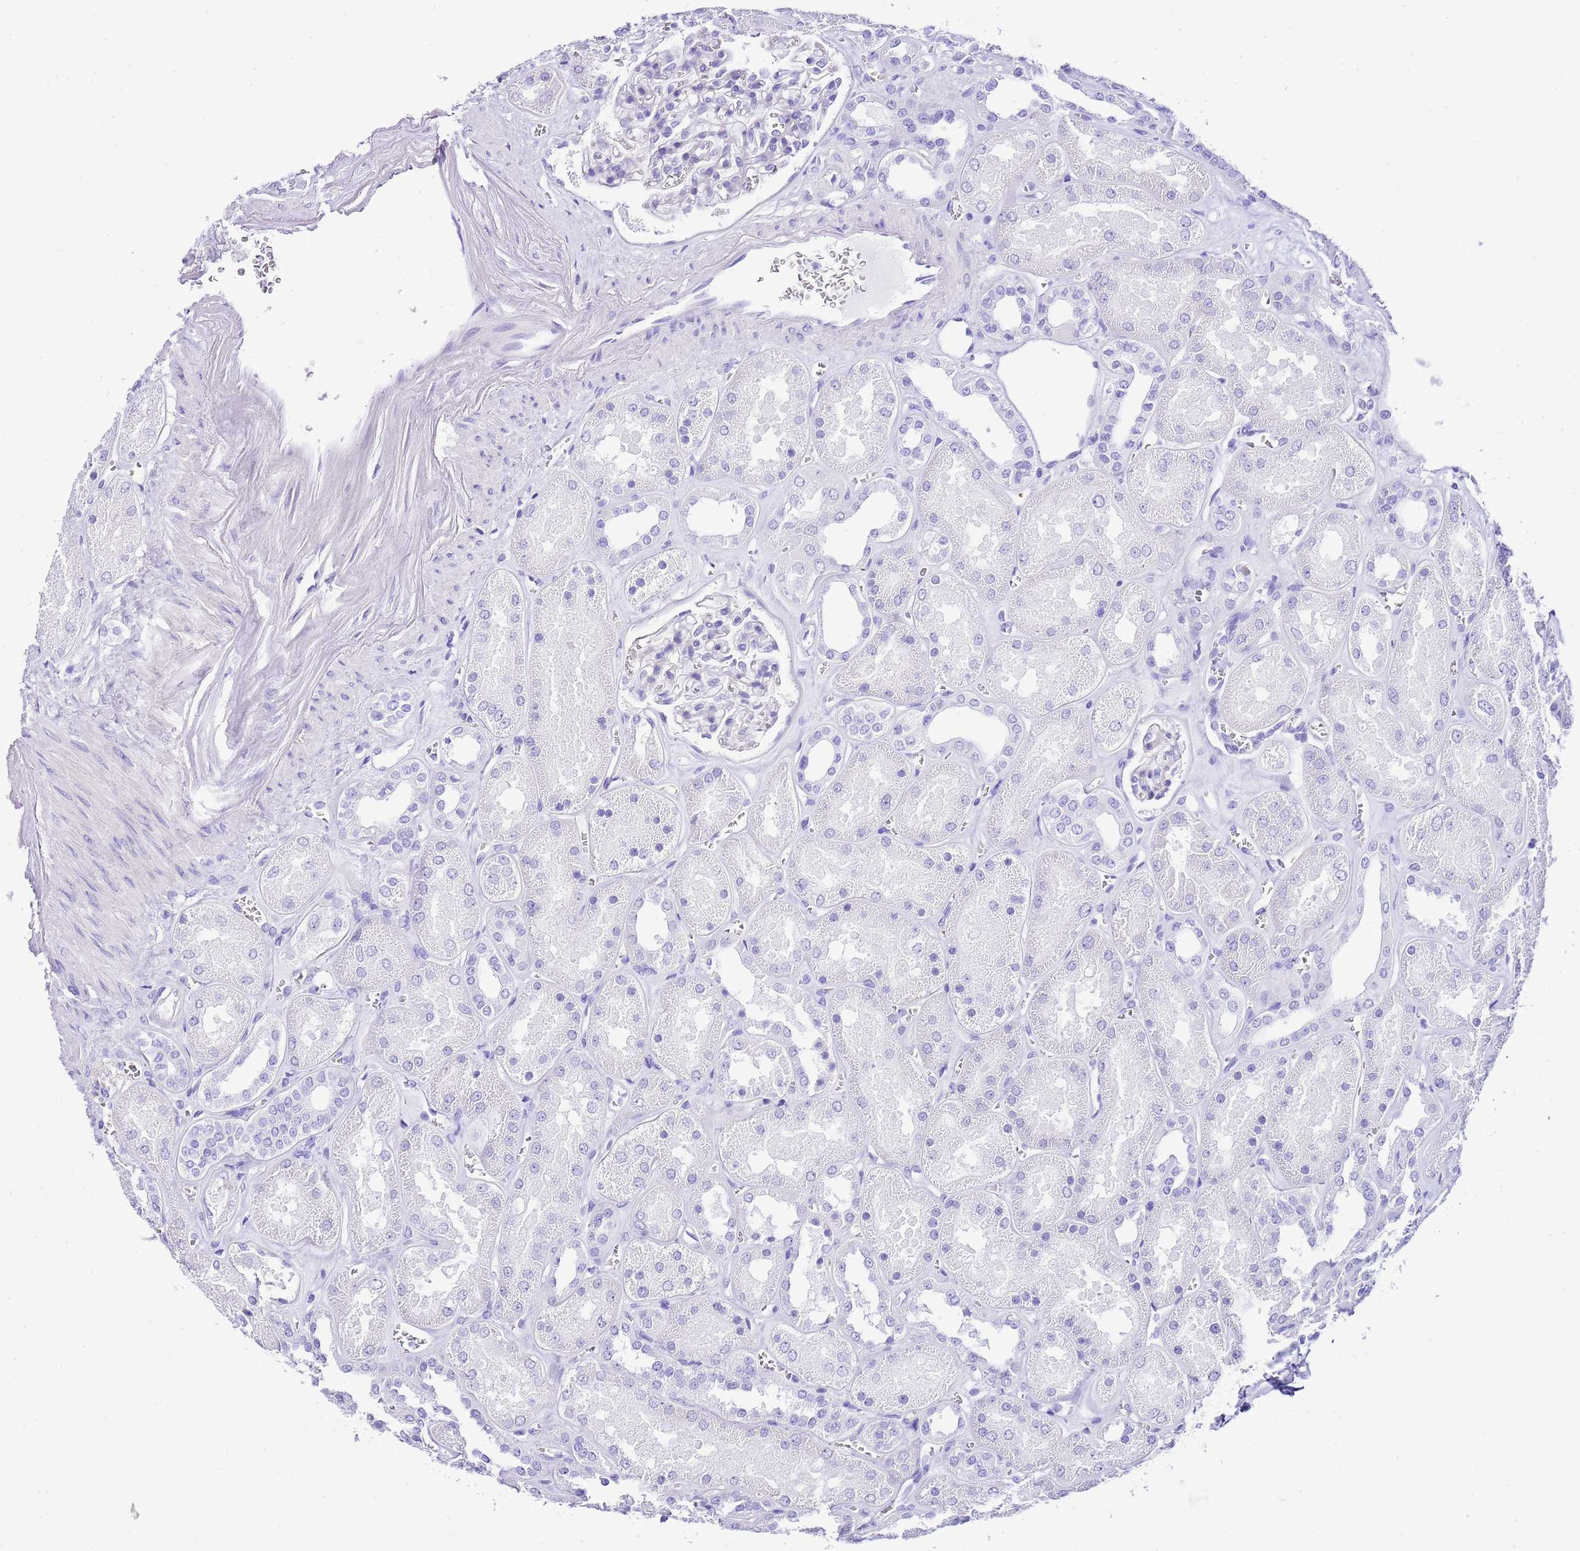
{"staining": {"intensity": "negative", "quantity": "none", "location": "none"}, "tissue": "kidney", "cell_type": "Cells in glomeruli", "image_type": "normal", "snomed": [{"axis": "morphology", "description": "Normal tissue, NOS"}, {"axis": "morphology", "description": "Adenocarcinoma, NOS"}, {"axis": "topography", "description": "Kidney"}], "caption": "Protein analysis of normal kidney demonstrates no significant expression in cells in glomeruli. The staining is performed using DAB (3,3'-diaminobenzidine) brown chromogen with nuclei counter-stained in using hematoxylin.", "gene": "KCNC1", "patient": {"sex": "female", "age": 68}}